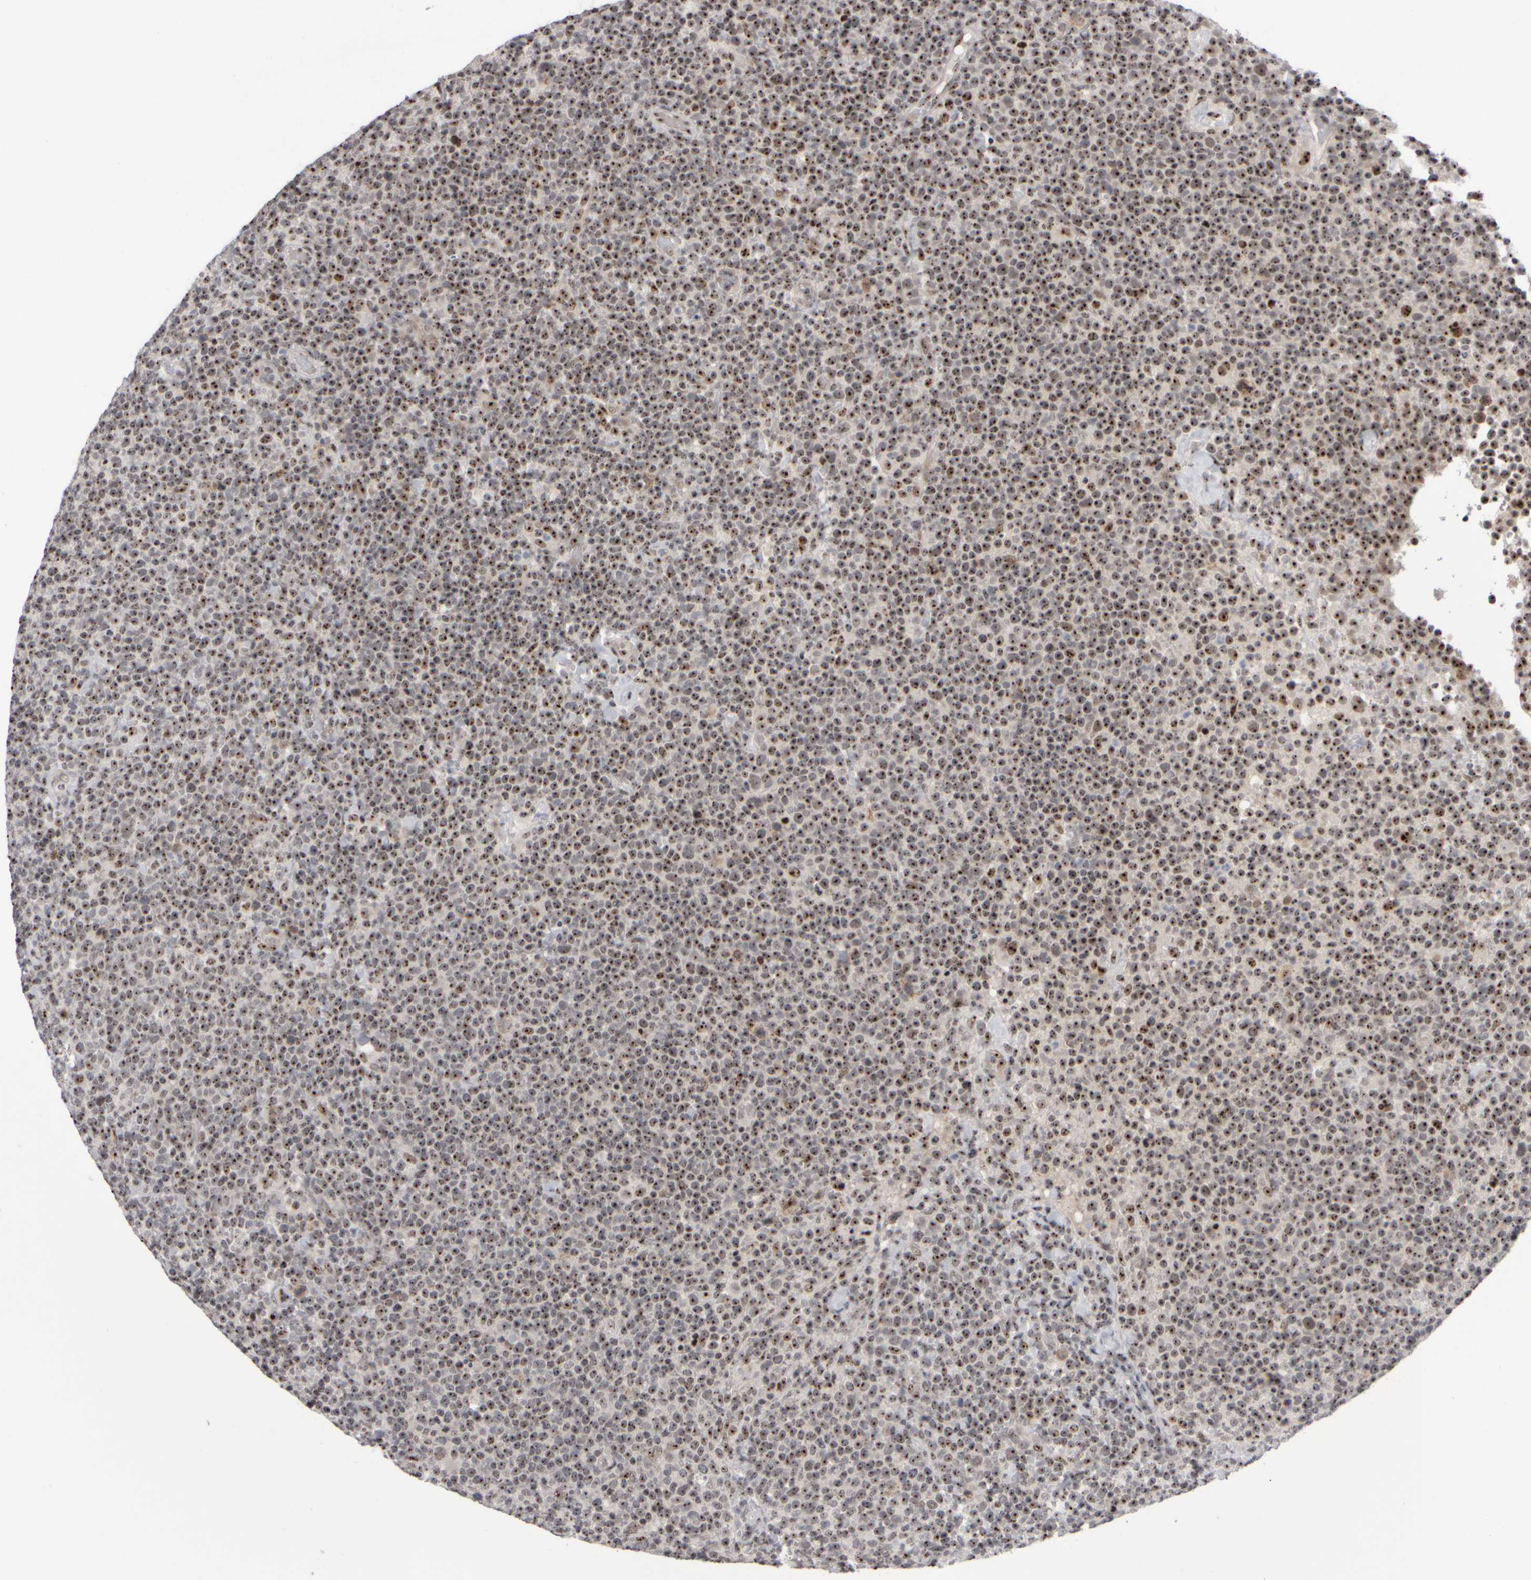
{"staining": {"intensity": "moderate", "quantity": ">75%", "location": "nuclear"}, "tissue": "lymphoma", "cell_type": "Tumor cells", "image_type": "cancer", "snomed": [{"axis": "morphology", "description": "Malignant lymphoma, non-Hodgkin's type, High grade"}, {"axis": "topography", "description": "Lymph node"}], "caption": "This photomicrograph reveals lymphoma stained with immunohistochemistry (IHC) to label a protein in brown. The nuclear of tumor cells show moderate positivity for the protein. Nuclei are counter-stained blue.", "gene": "SURF6", "patient": {"sex": "male", "age": 61}}